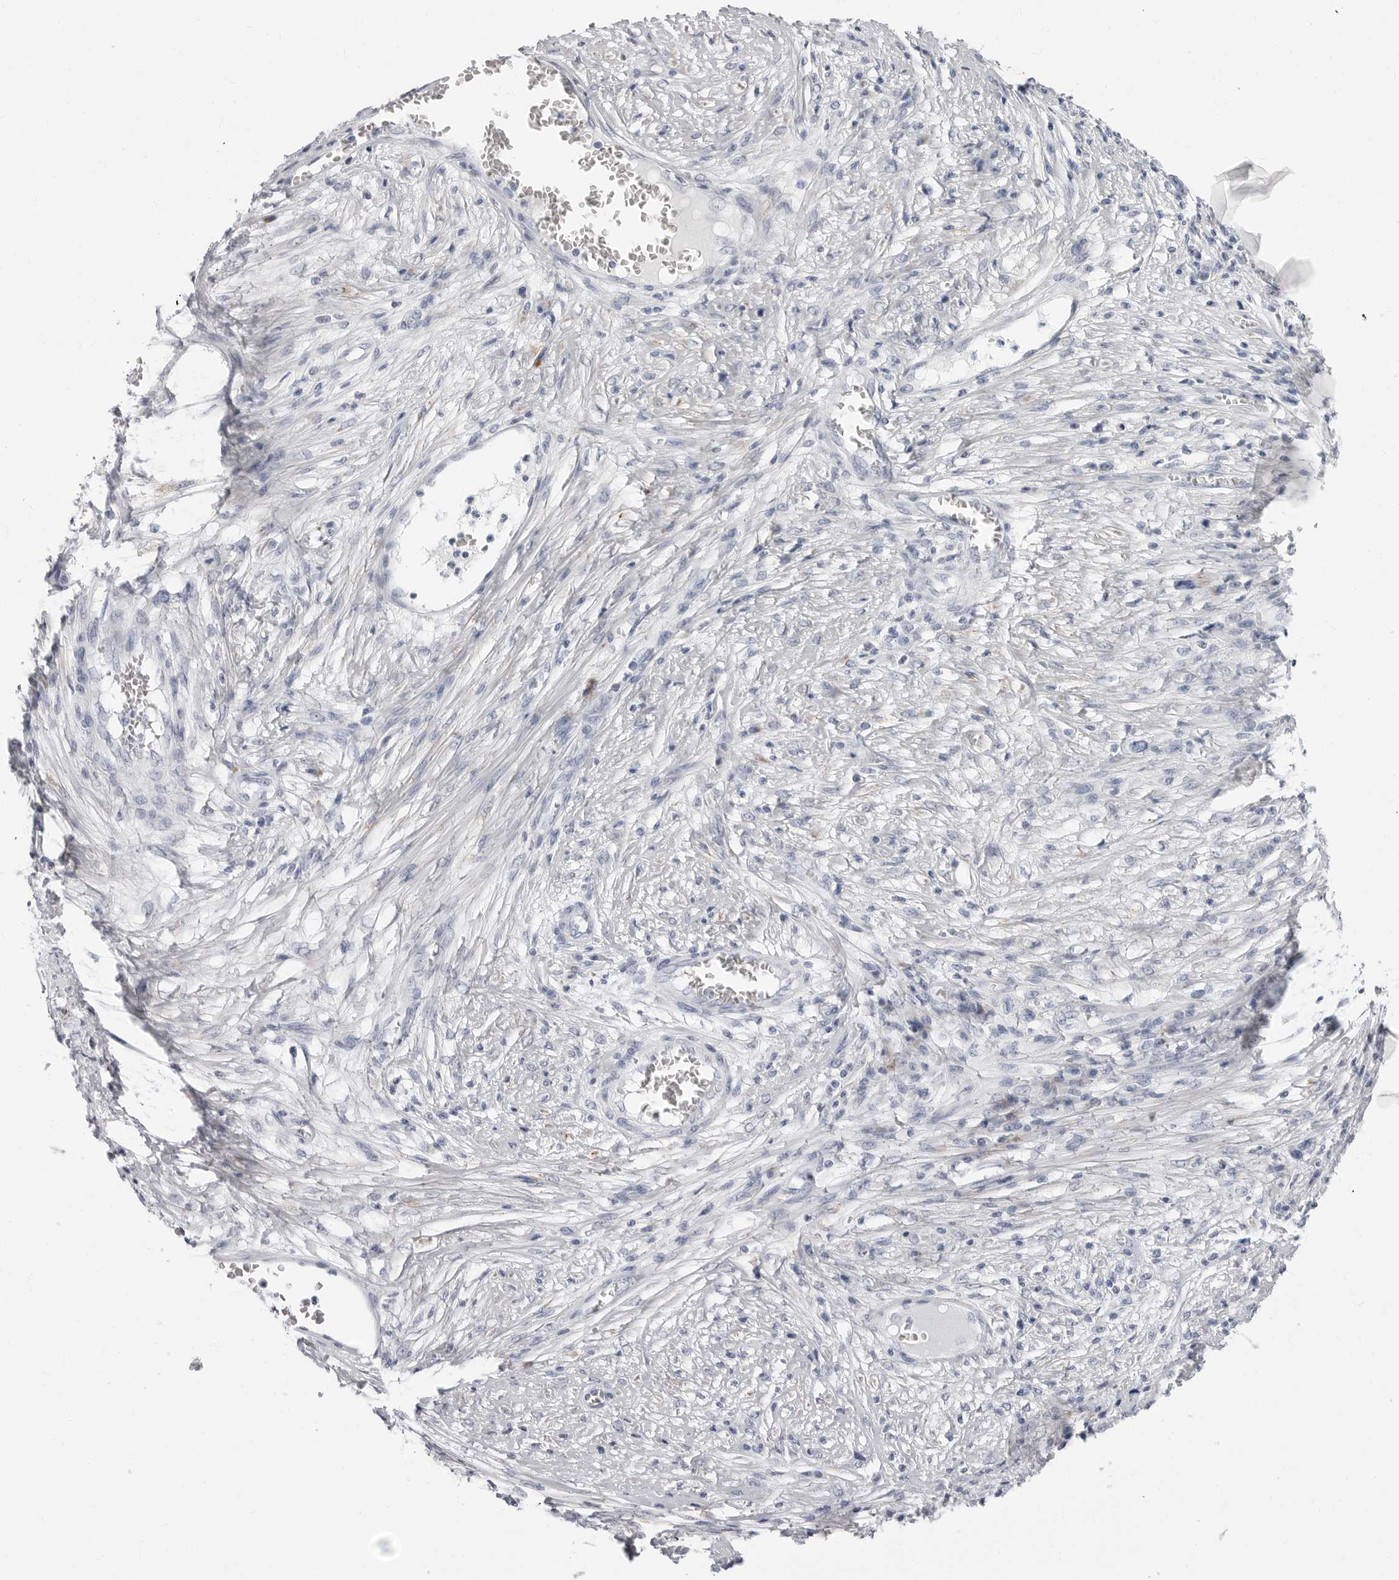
{"staining": {"intensity": "negative", "quantity": "none", "location": "none"}, "tissue": "skin cancer", "cell_type": "Tumor cells", "image_type": "cancer", "snomed": [{"axis": "morphology", "description": "Squamous cell carcinoma, NOS"}, {"axis": "topography", "description": "Skin"}], "caption": "There is no significant staining in tumor cells of skin cancer (squamous cell carcinoma).", "gene": "ERICH3", "patient": {"sex": "male", "age": 55}}